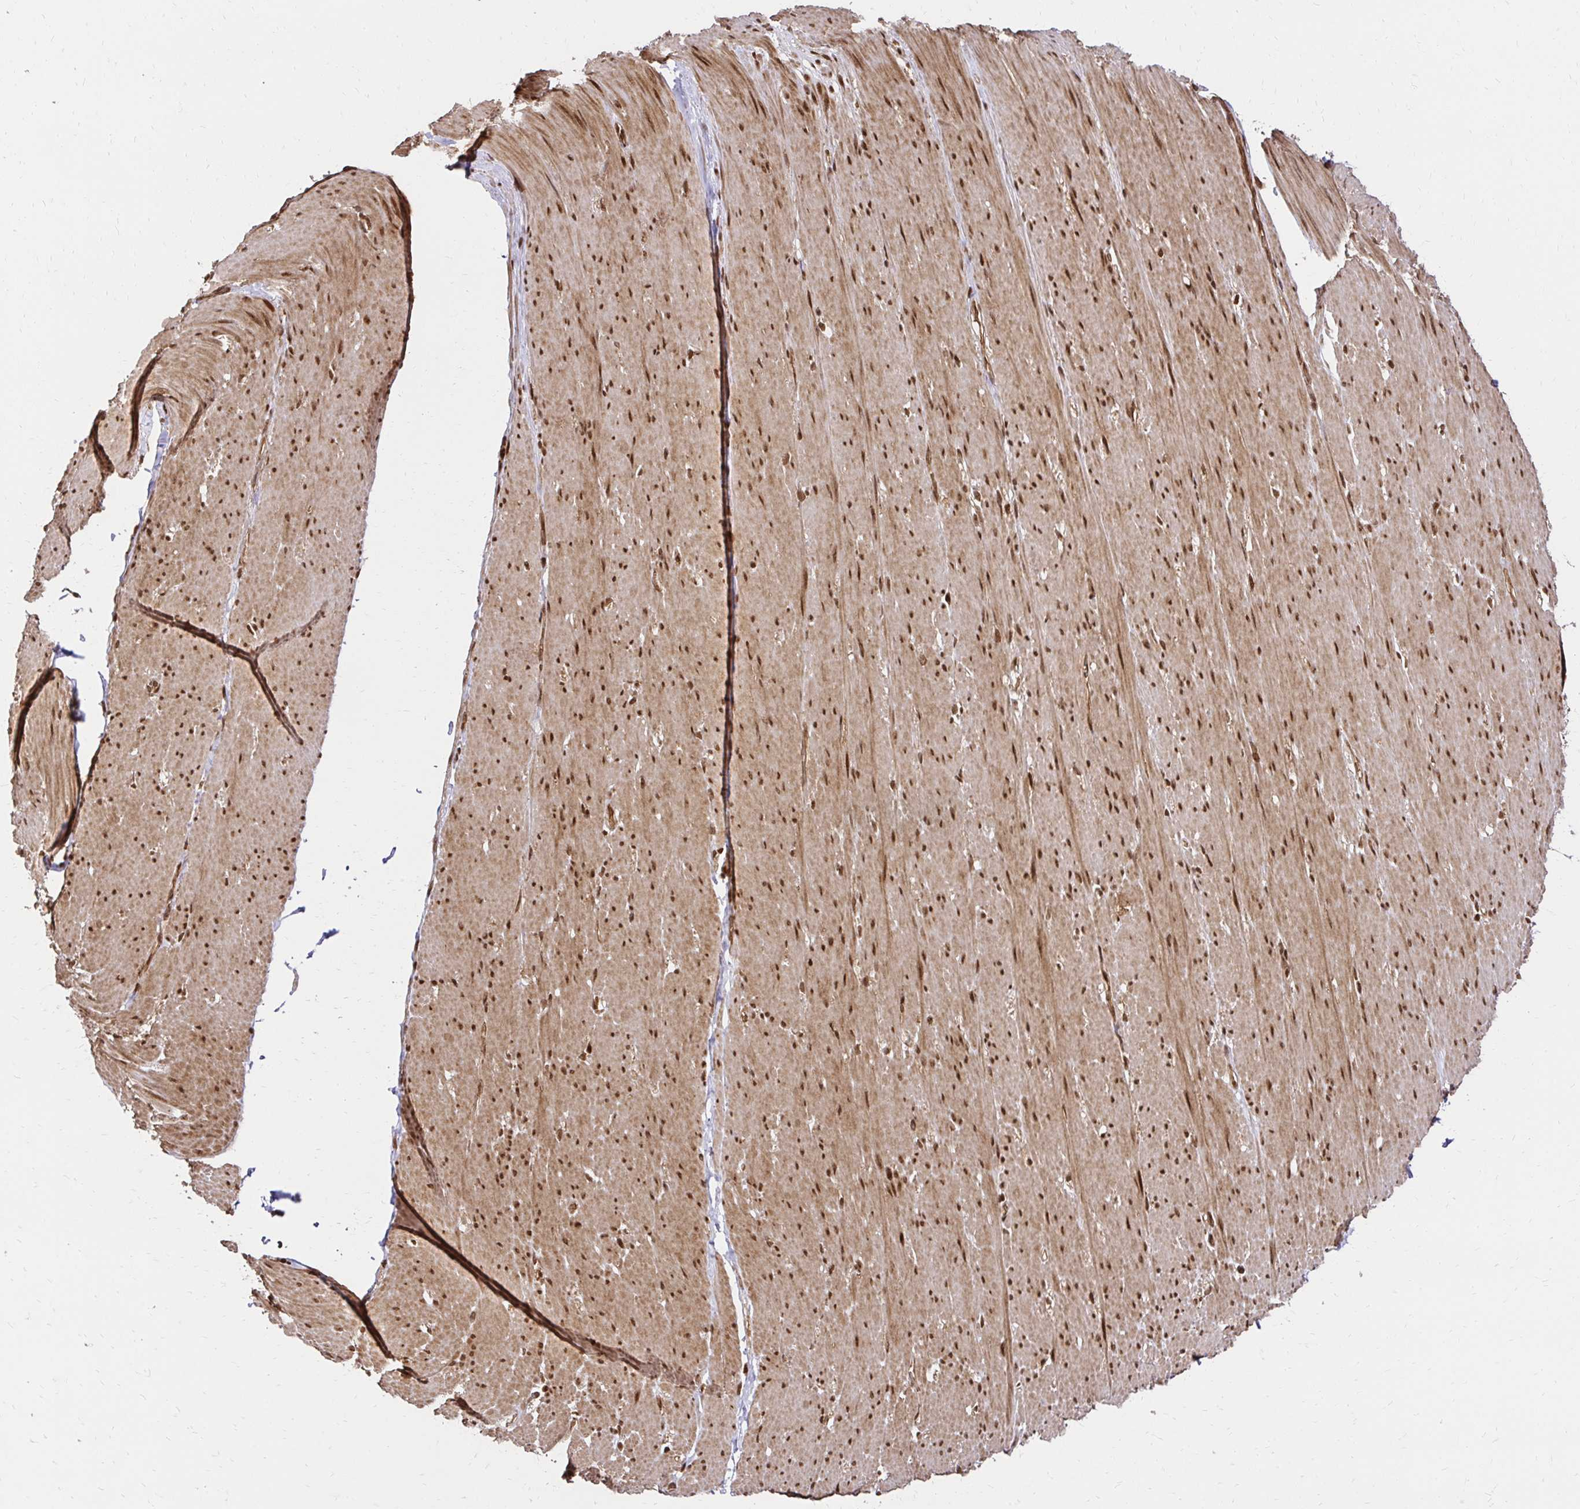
{"staining": {"intensity": "moderate", "quantity": ">75%", "location": "cytoplasmic/membranous,nuclear"}, "tissue": "smooth muscle", "cell_type": "Smooth muscle cells", "image_type": "normal", "snomed": [{"axis": "morphology", "description": "Normal tissue, NOS"}, {"axis": "topography", "description": "Smooth muscle"}, {"axis": "topography", "description": "Rectum"}], "caption": "Protein expression by immunohistochemistry (IHC) reveals moderate cytoplasmic/membranous,nuclear expression in approximately >75% of smooth muscle cells in unremarkable smooth muscle.", "gene": "GLYR1", "patient": {"sex": "male", "age": 53}}